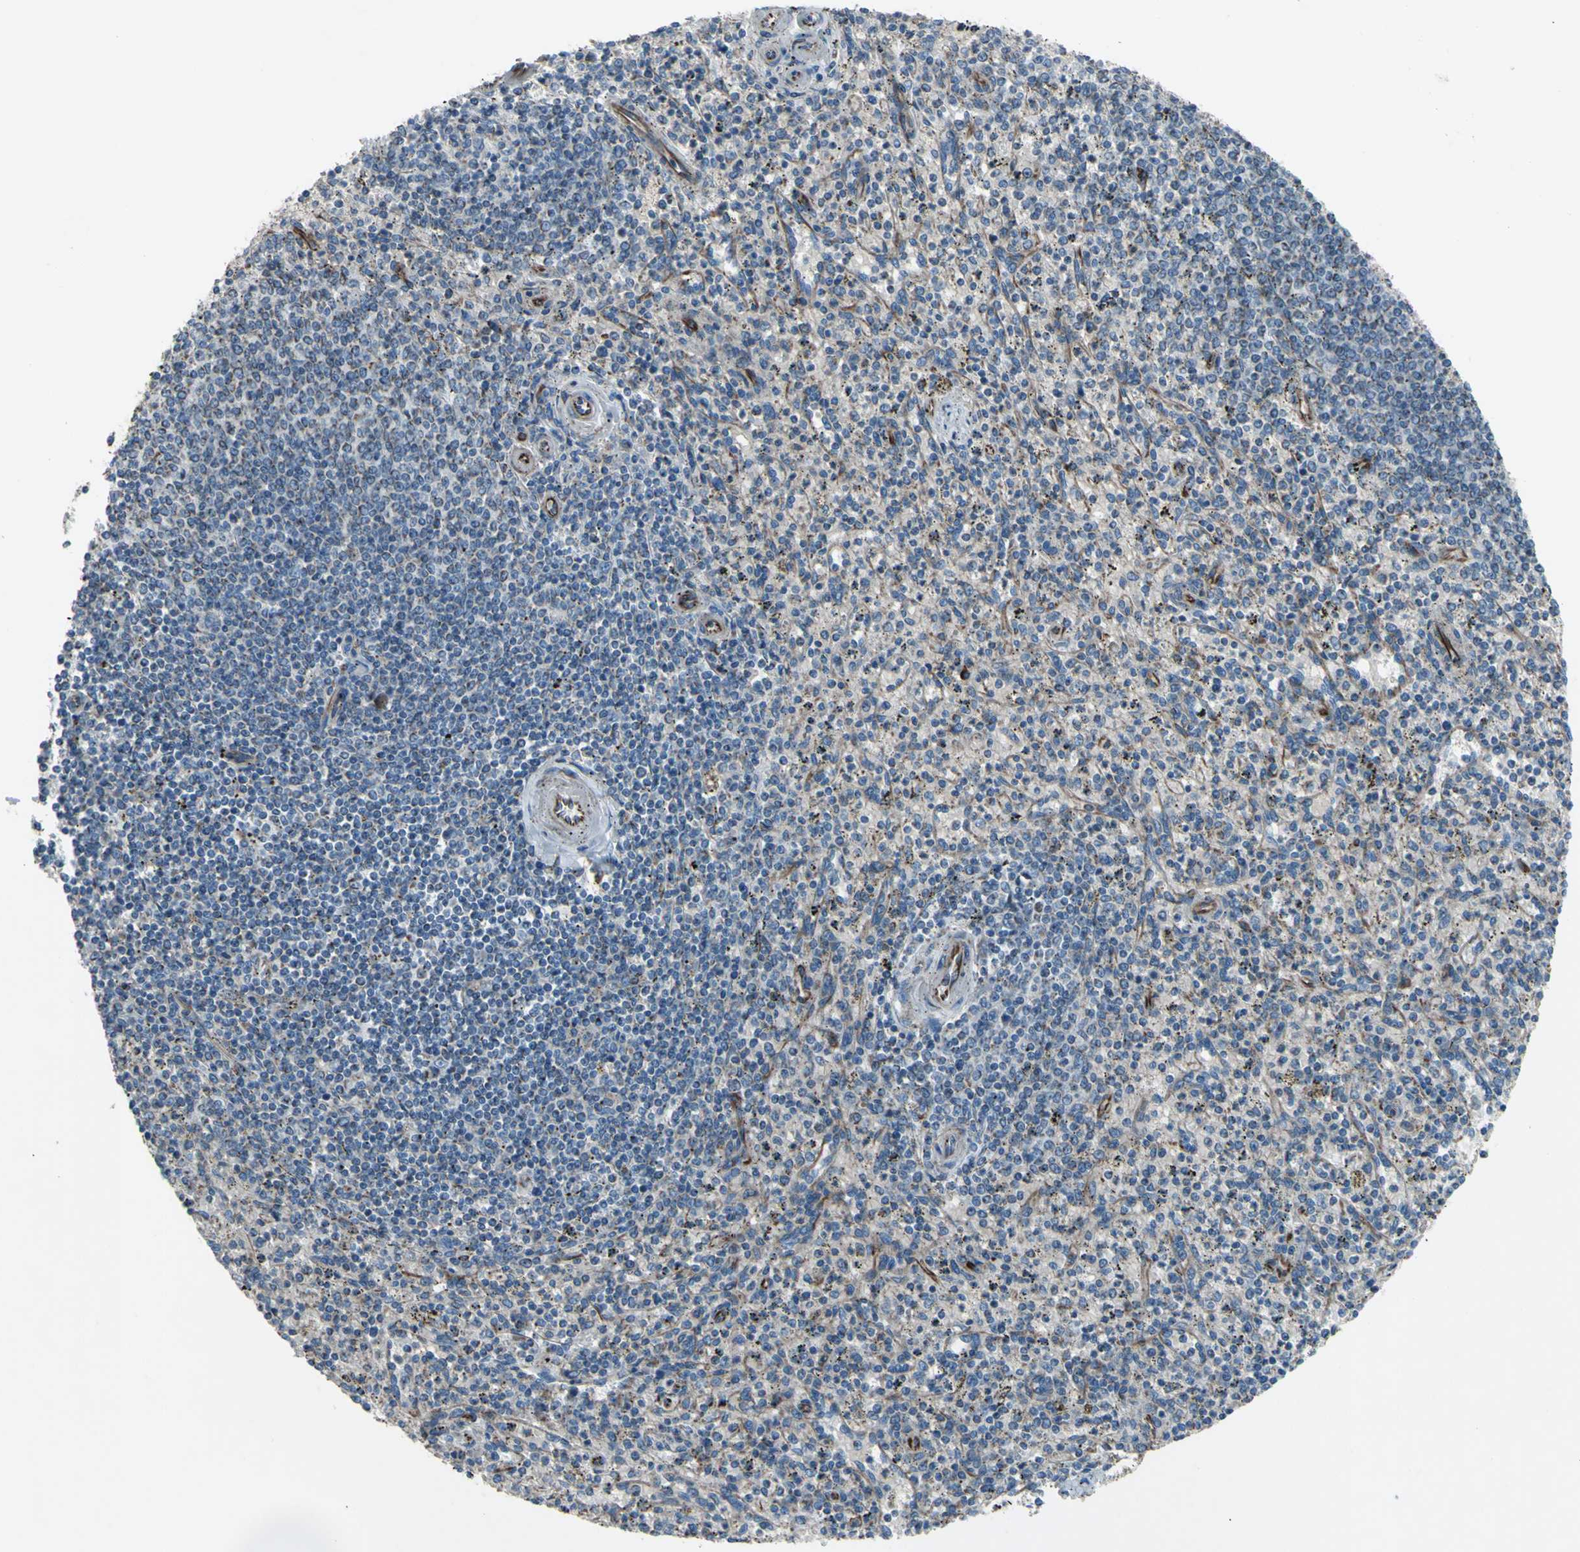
{"staining": {"intensity": "weak", "quantity": "25%-75%", "location": "cytoplasmic/membranous"}, "tissue": "spleen", "cell_type": "Cells in red pulp", "image_type": "normal", "snomed": [{"axis": "morphology", "description": "Normal tissue, NOS"}, {"axis": "topography", "description": "Spleen"}], "caption": "Brown immunohistochemical staining in normal human spleen shows weak cytoplasmic/membranous positivity in about 25%-75% of cells in red pulp.", "gene": "EMC7", "patient": {"sex": "male", "age": 72}}